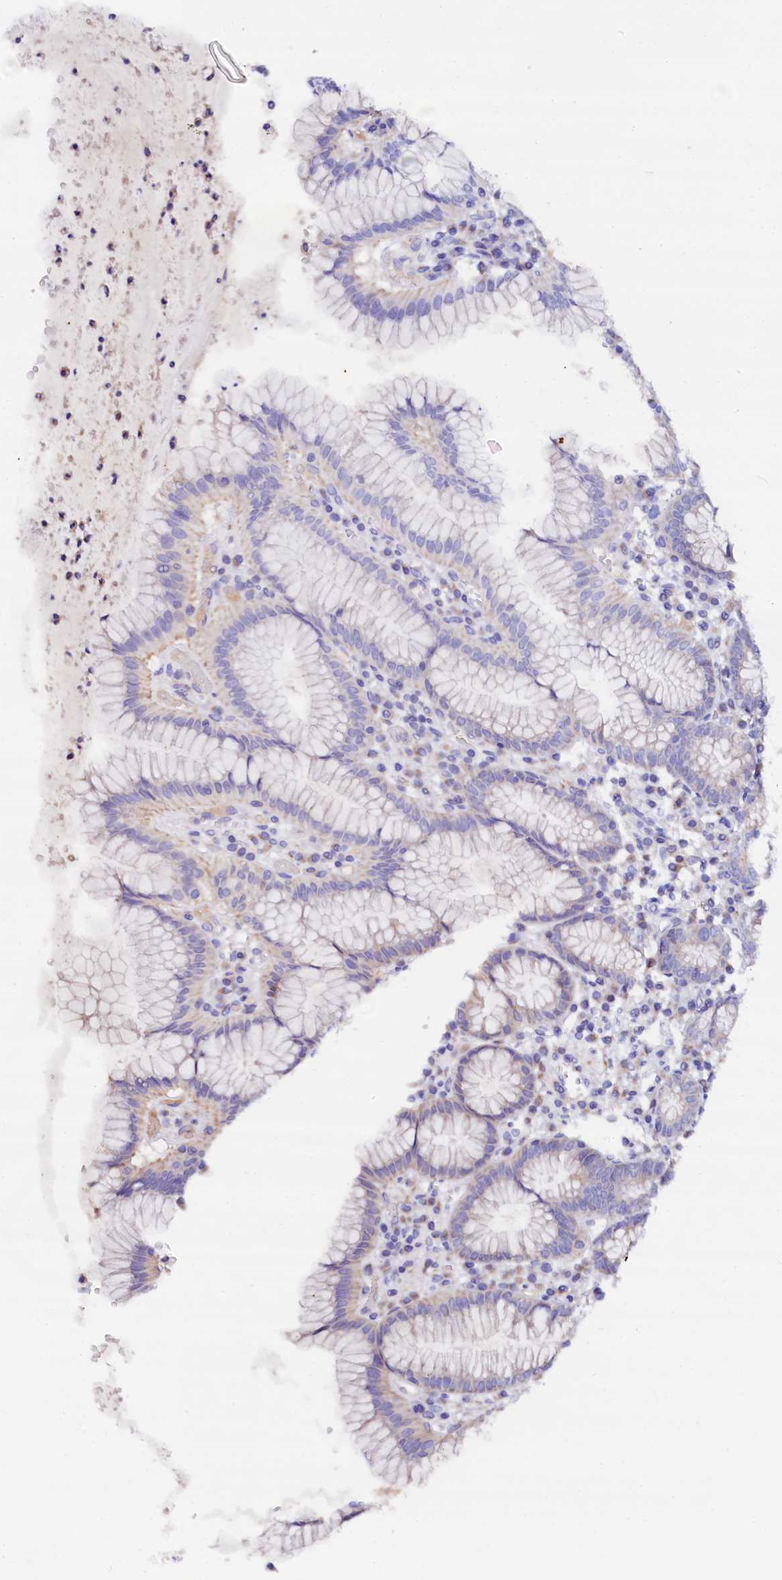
{"staining": {"intensity": "moderate", "quantity": "<25%", "location": "cytoplasmic/membranous"}, "tissue": "stomach", "cell_type": "Glandular cells", "image_type": "normal", "snomed": [{"axis": "morphology", "description": "Normal tissue, NOS"}, {"axis": "topography", "description": "Stomach"}], "caption": "Moderate cytoplasmic/membranous expression is appreciated in about <25% of glandular cells in unremarkable stomach. The staining was performed using DAB (3,3'-diaminobenzidine) to visualize the protein expression in brown, while the nuclei were stained in blue with hematoxylin (Magnification: 20x).", "gene": "ST3GAL1", "patient": {"sex": "male", "age": 55}}